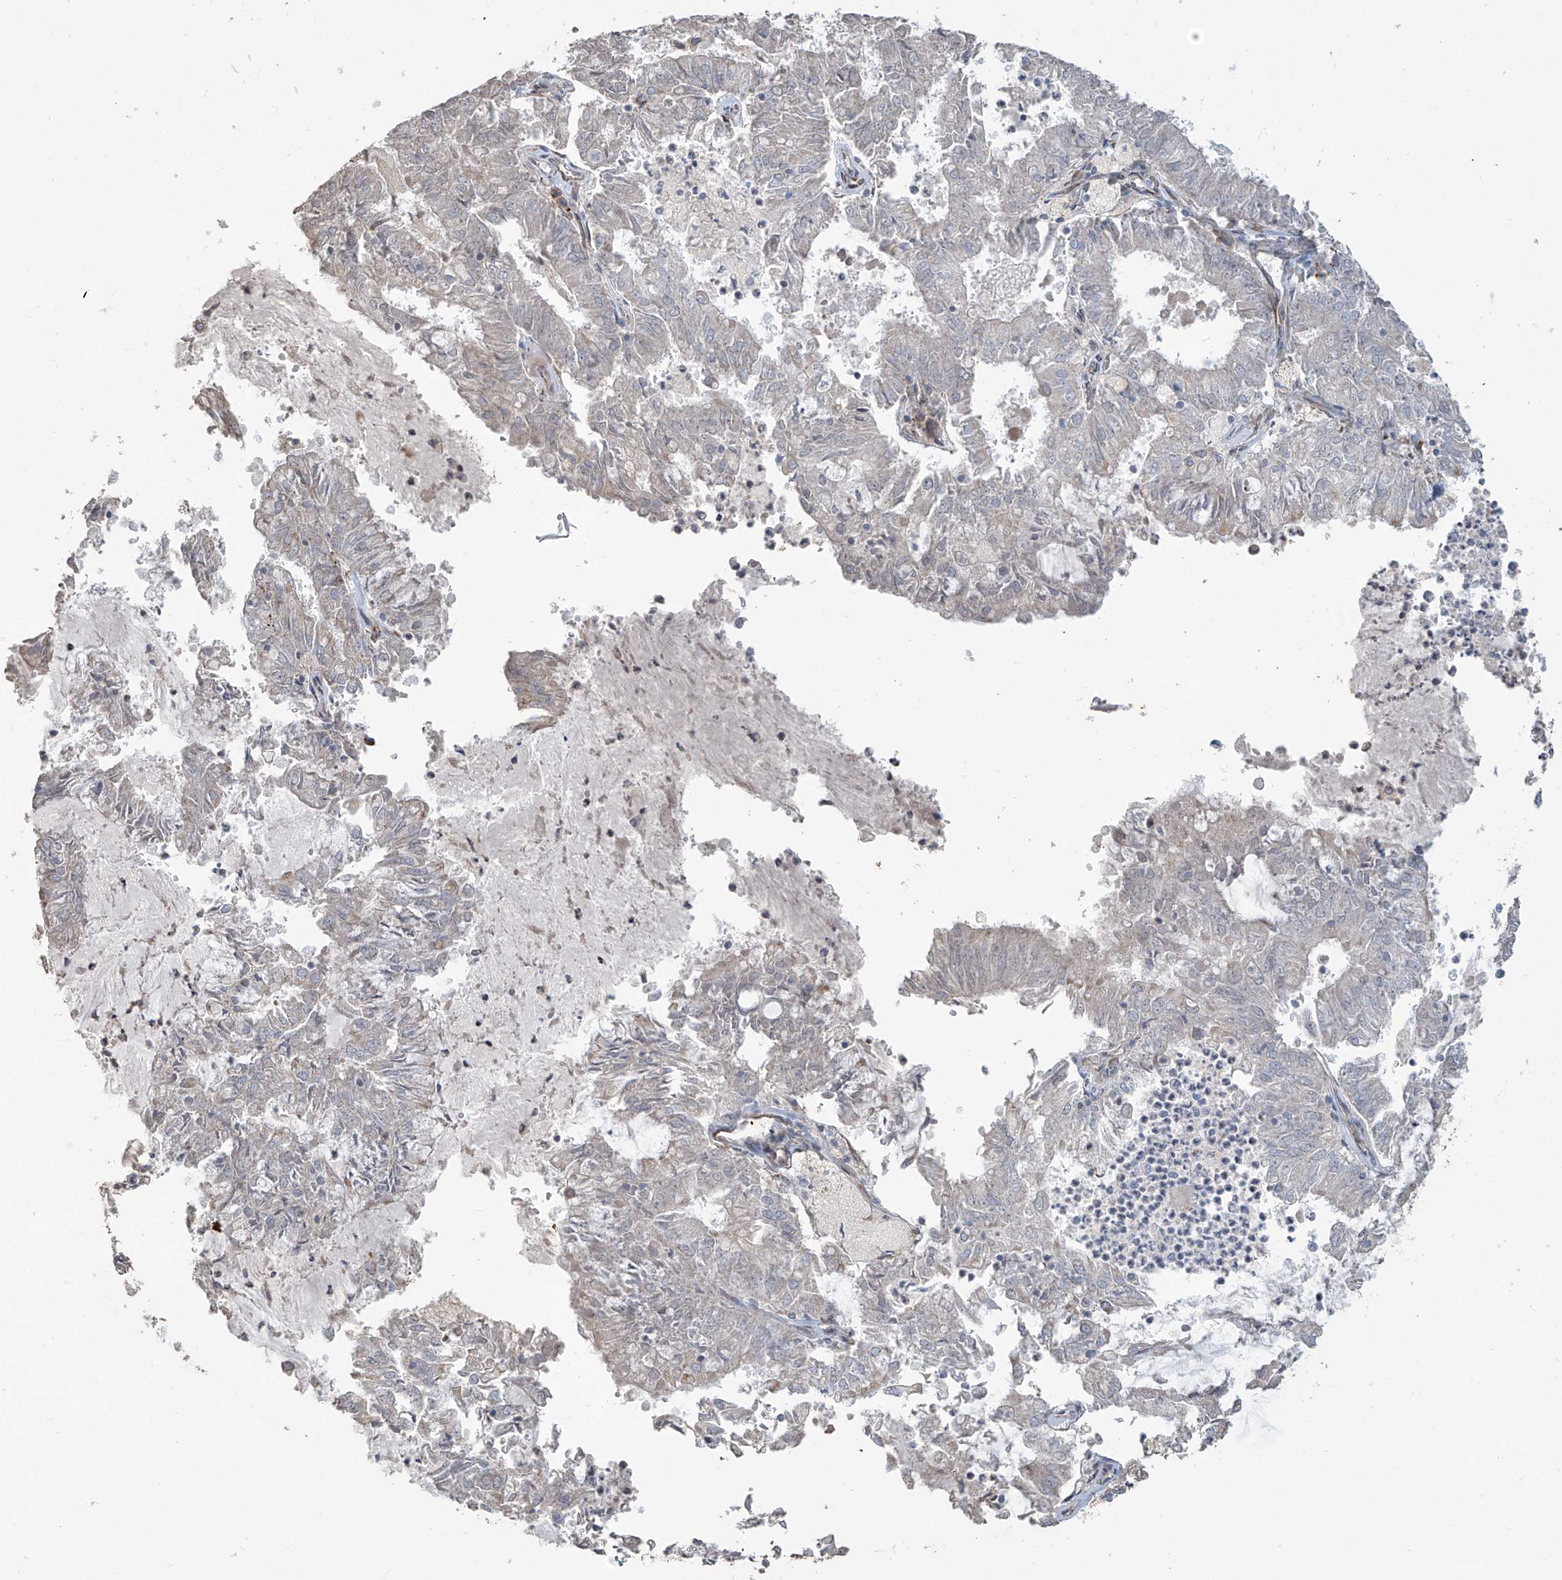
{"staining": {"intensity": "negative", "quantity": "none", "location": "none"}, "tissue": "endometrial cancer", "cell_type": "Tumor cells", "image_type": "cancer", "snomed": [{"axis": "morphology", "description": "Adenocarcinoma, NOS"}, {"axis": "topography", "description": "Endometrium"}], "caption": "Immunohistochemical staining of human adenocarcinoma (endometrial) reveals no significant expression in tumor cells.", "gene": "ABTB1", "patient": {"sex": "female", "age": 57}}